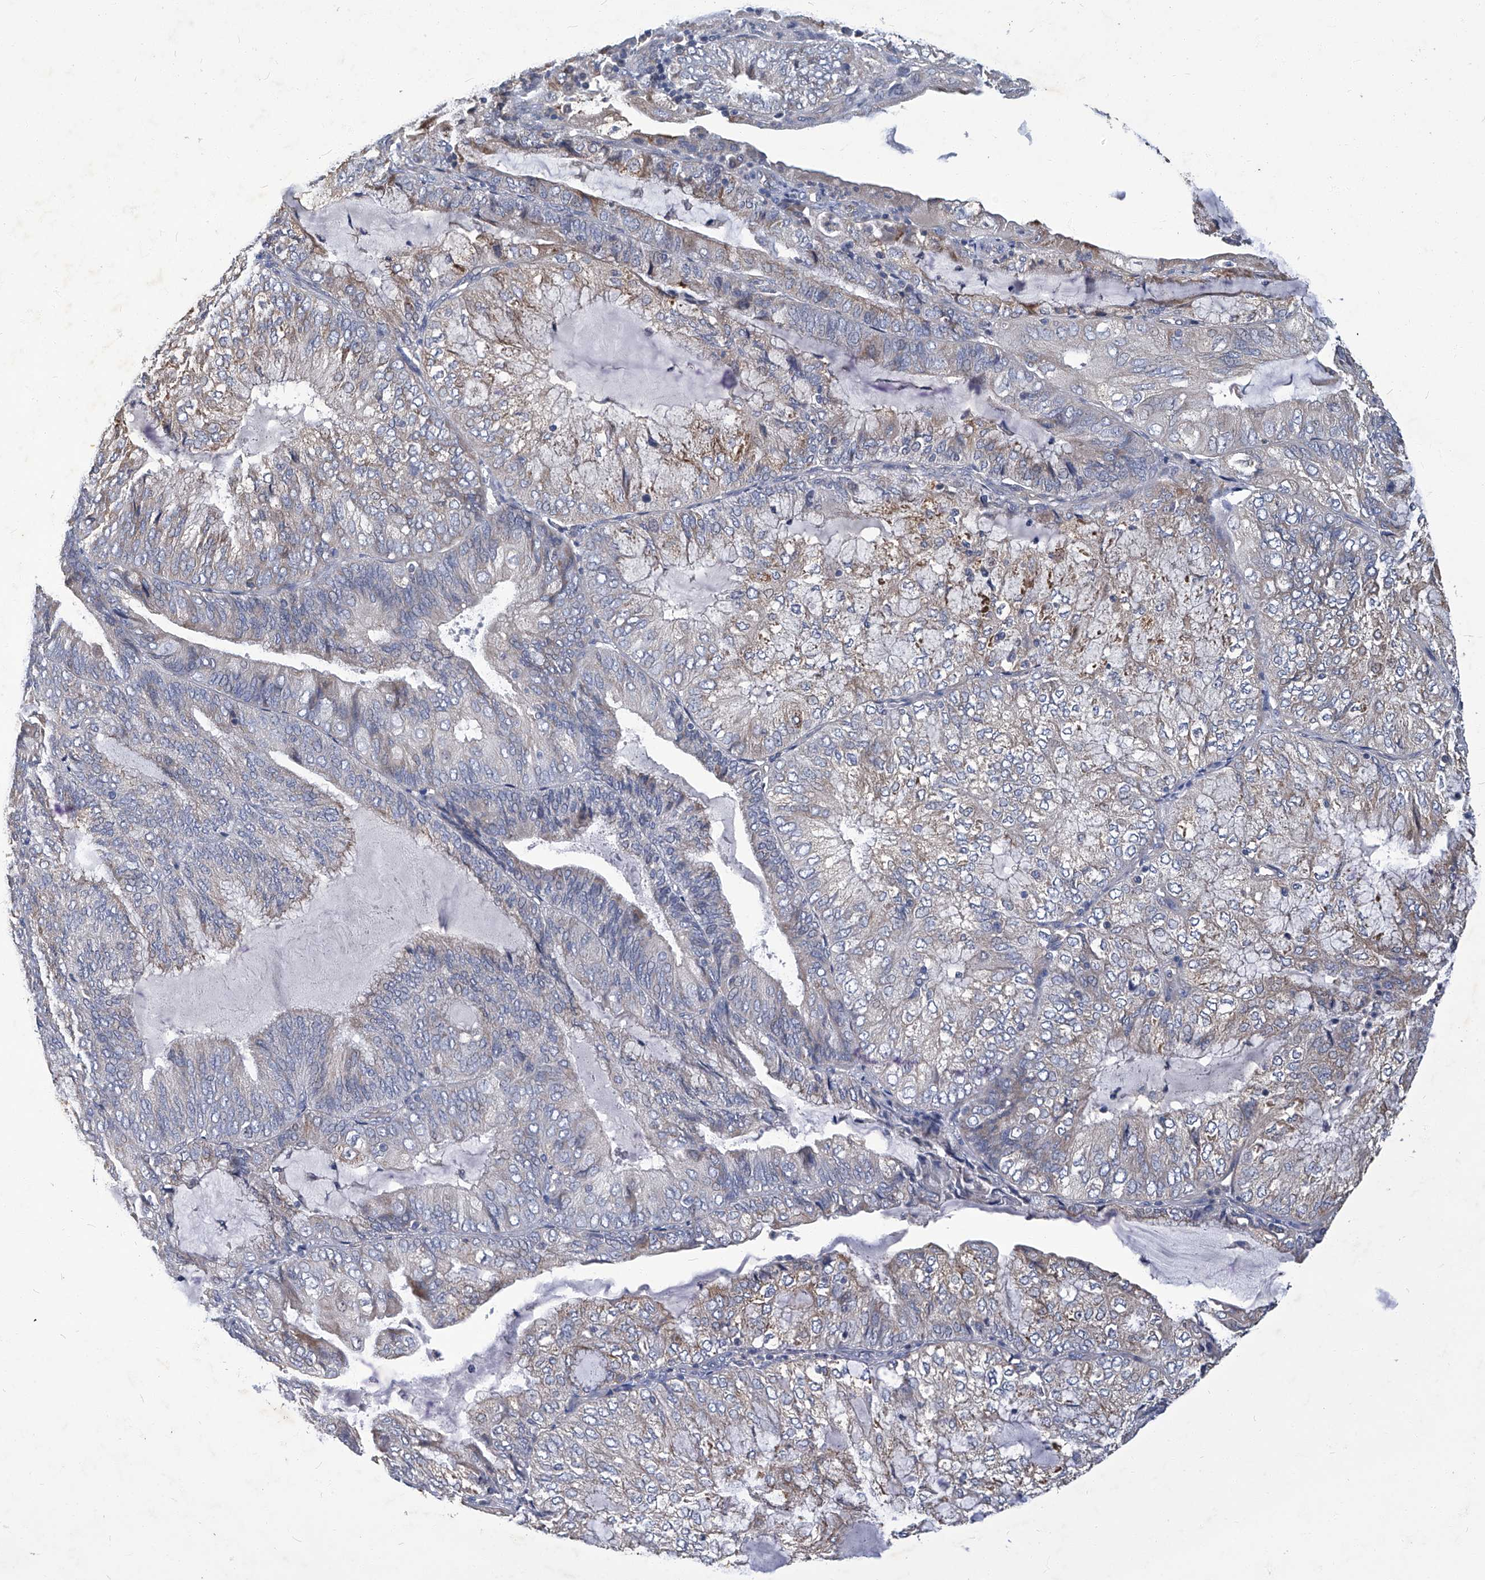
{"staining": {"intensity": "negative", "quantity": "none", "location": "none"}, "tissue": "endometrial cancer", "cell_type": "Tumor cells", "image_type": "cancer", "snomed": [{"axis": "morphology", "description": "Adenocarcinoma, NOS"}, {"axis": "topography", "description": "Endometrium"}], "caption": "Immunohistochemistry image of endometrial adenocarcinoma stained for a protein (brown), which exhibits no staining in tumor cells. (Brightfield microscopy of DAB immunohistochemistry (IHC) at high magnification).", "gene": "TGFBR1", "patient": {"sex": "female", "age": 81}}